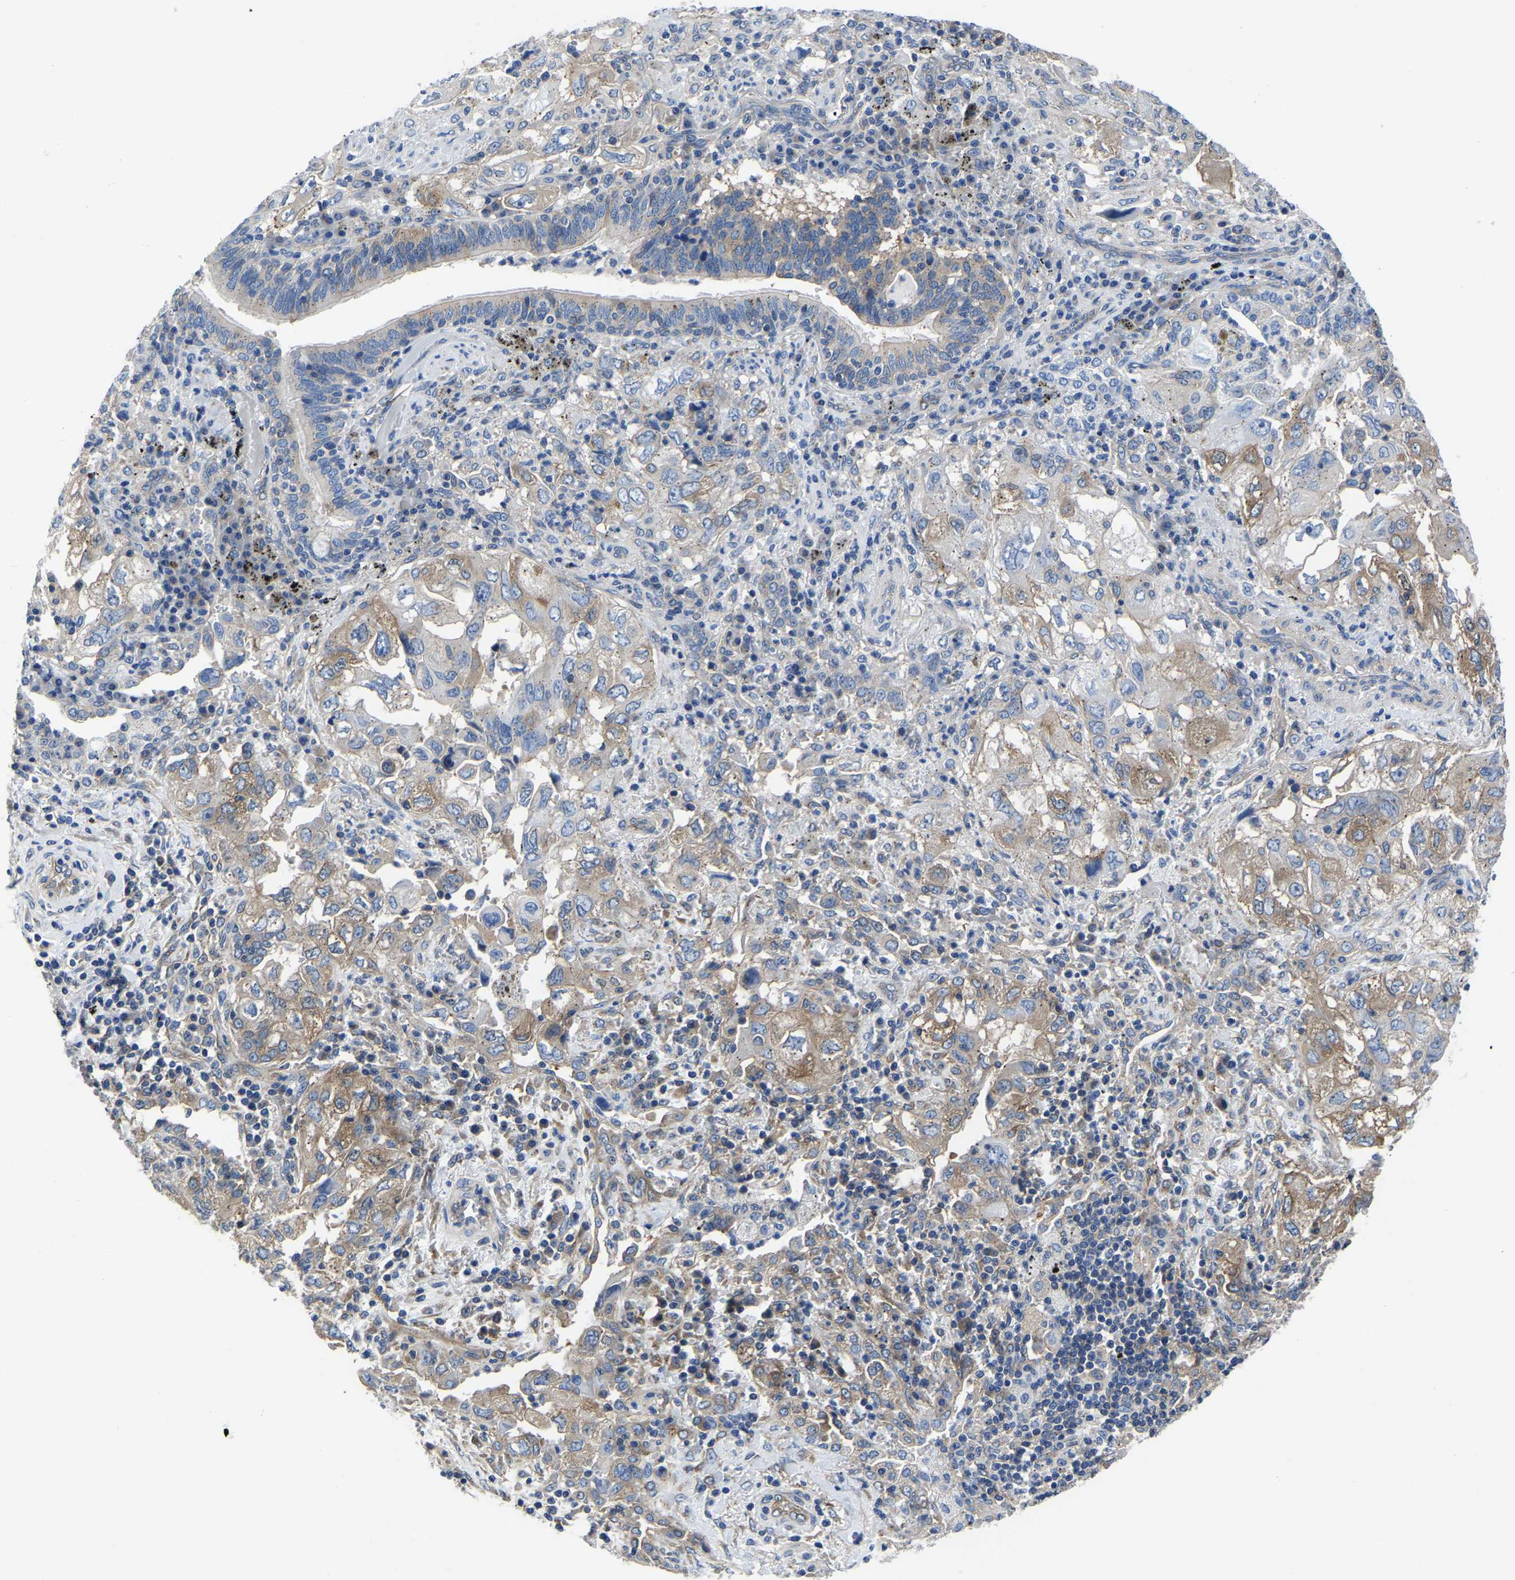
{"staining": {"intensity": "weak", "quantity": ">75%", "location": "cytoplasmic/membranous"}, "tissue": "lung cancer", "cell_type": "Tumor cells", "image_type": "cancer", "snomed": [{"axis": "morphology", "description": "Adenocarcinoma, NOS"}, {"axis": "topography", "description": "Lung"}], "caption": "Human adenocarcinoma (lung) stained with a protein marker shows weak staining in tumor cells.", "gene": "TFG", "patient": {"sex": "male", "age": 64}}